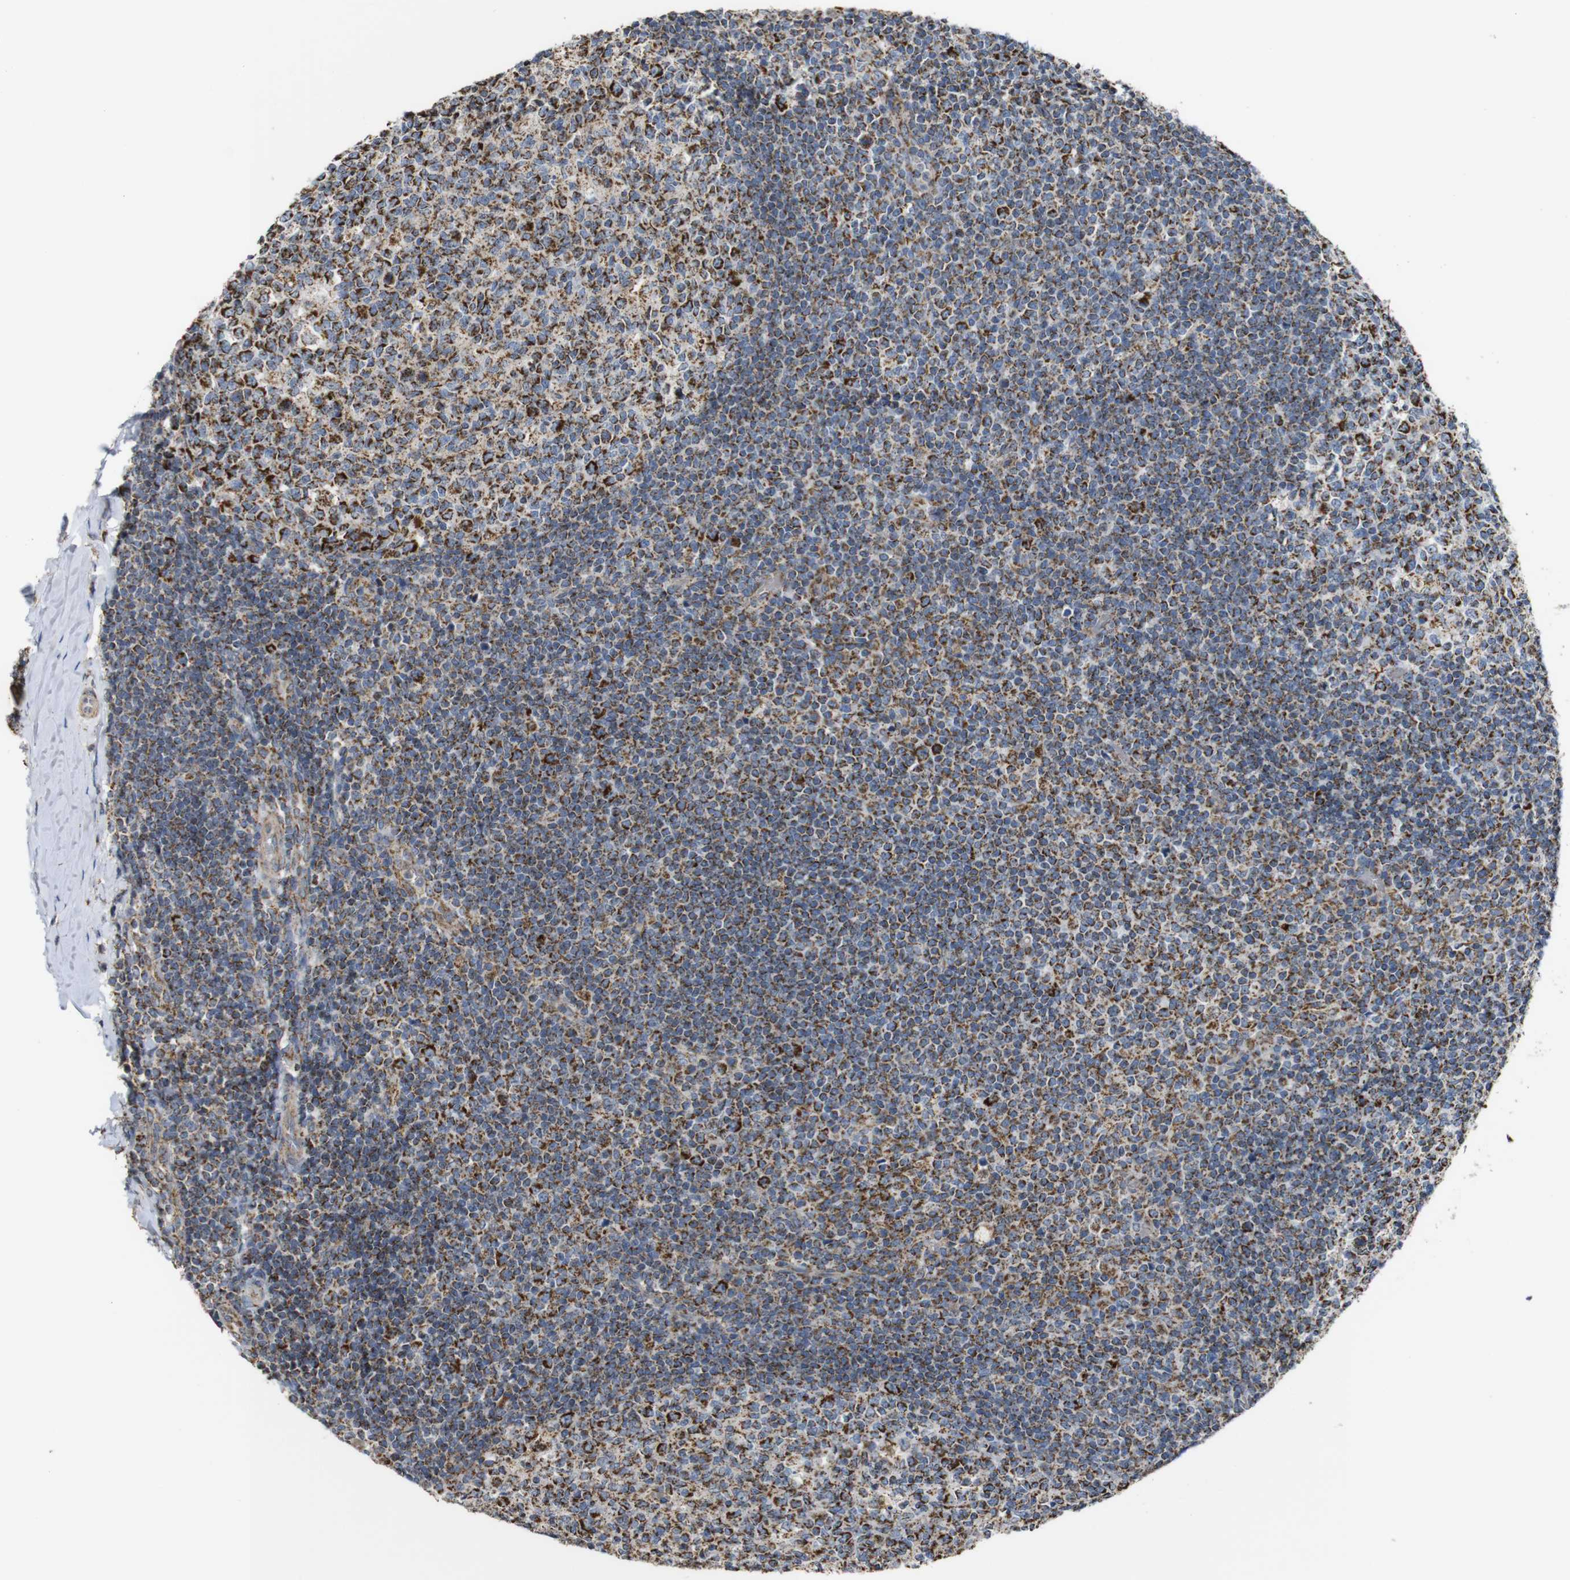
{"staining": {"intensity": "strong", "quantity": ">75%", "location": "cytoplasmic/membranous"}, "tissue": "tonsil", "cell_type": "Germinal center cells", "image_type": "normal", "snomed": [{"axis": "morphology", "description": "Normal tissue, NOS"}, {"axis": "topography", "description": "Tonsil"}], "caption": "Protein analysis of normal tonsil reveals strong cytoplasmic/membranous staining in approximately >75% of germinal center cells.", "gene": "NR3C2", "patient": {"sex": "female", "age": 19}}